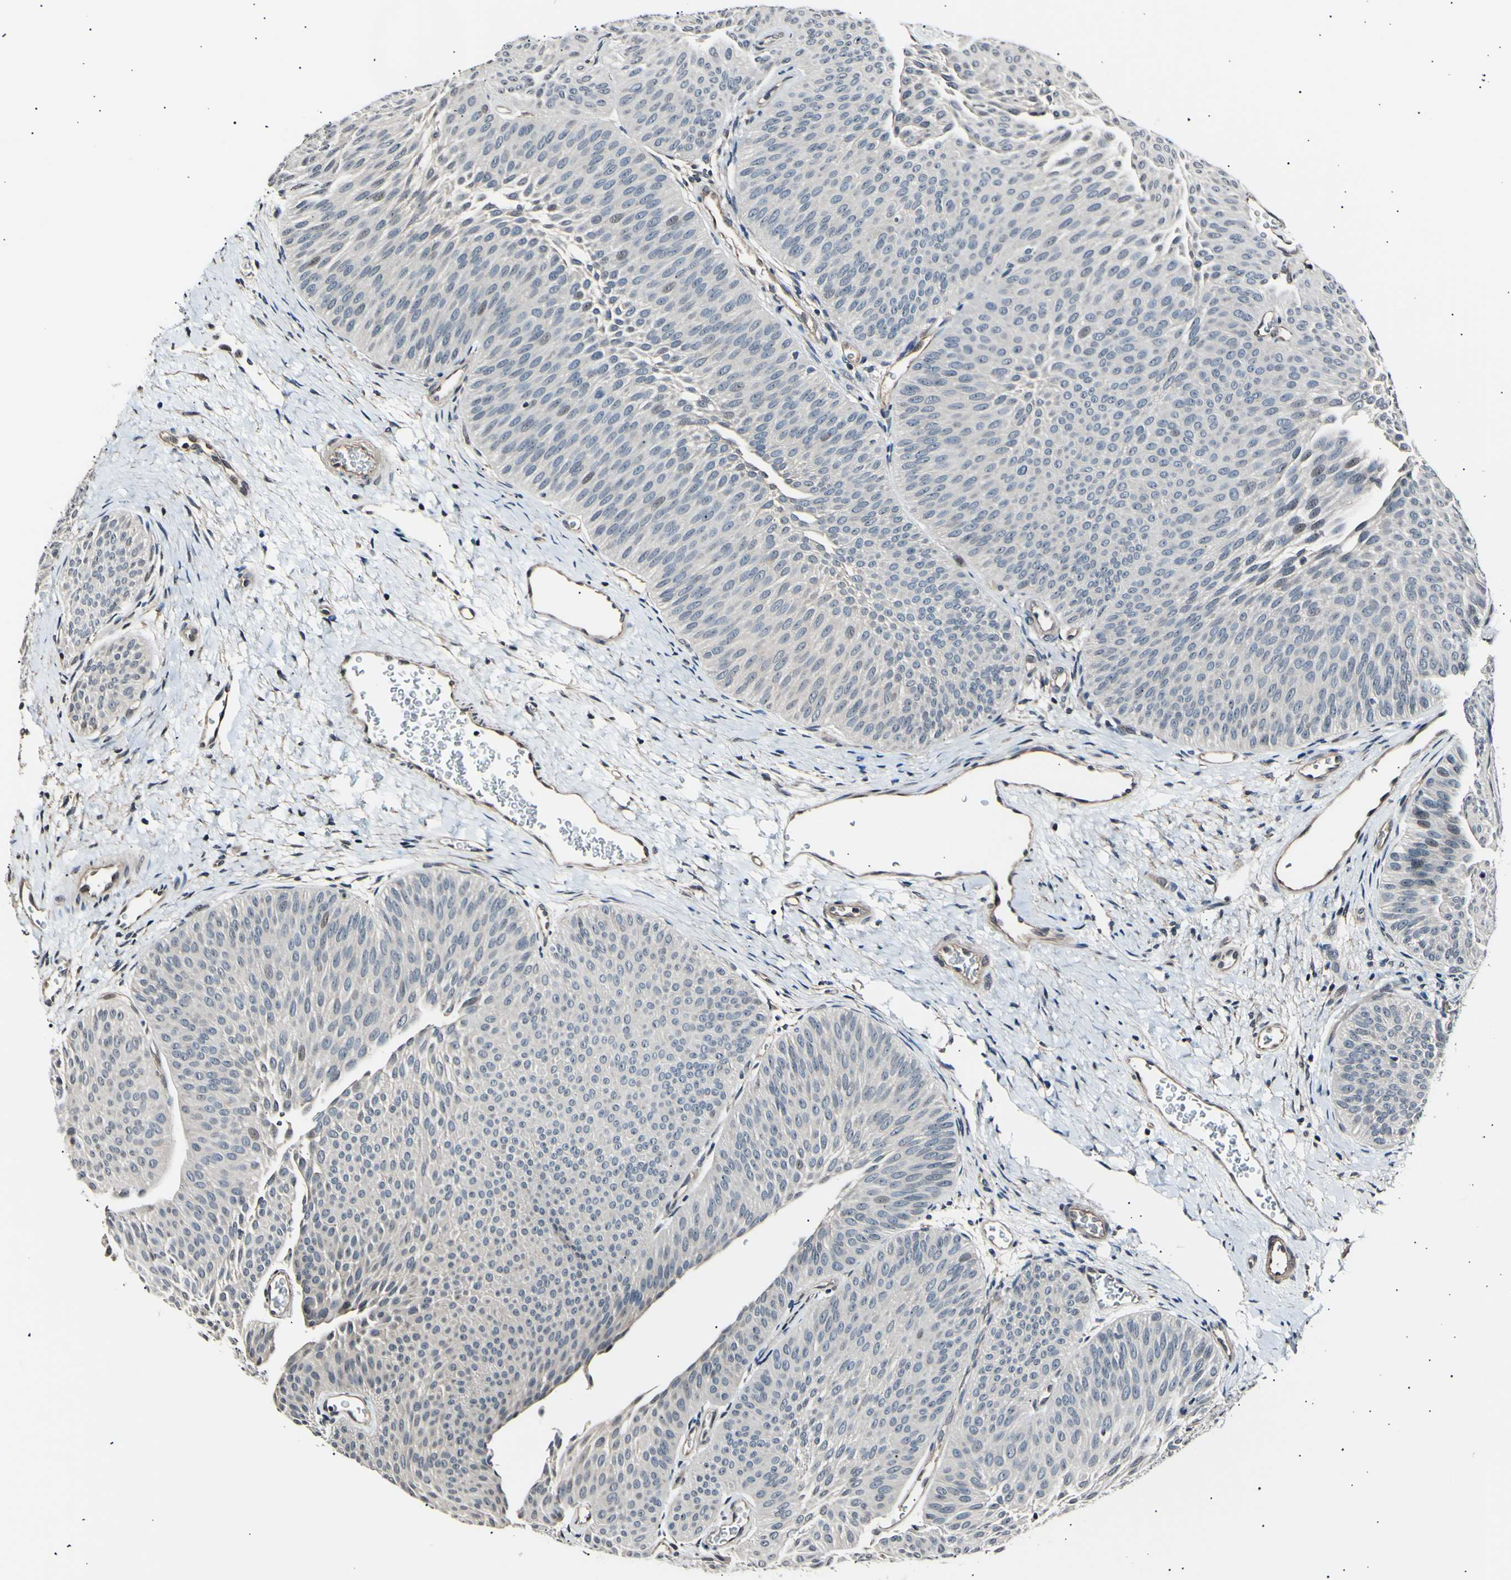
{"staining": {"intensity": "negative", "quantity": "none", "location": "none"}, "tissue": "urothelial cancer", "cell_type": "Tumor cells", "image_type": "cancer", "snomed": [{"axis": "morphology", "description": "Urothelial carcinoma, Low grade"}, {"axis": "topography", "description": "Urinary bladder"}], "caption": "Tumor cells are negative for protein expression in human urothelial carcinoma (low-grade).", "gene": "AK1", "patient": {"sex": "female", "age": 60}}